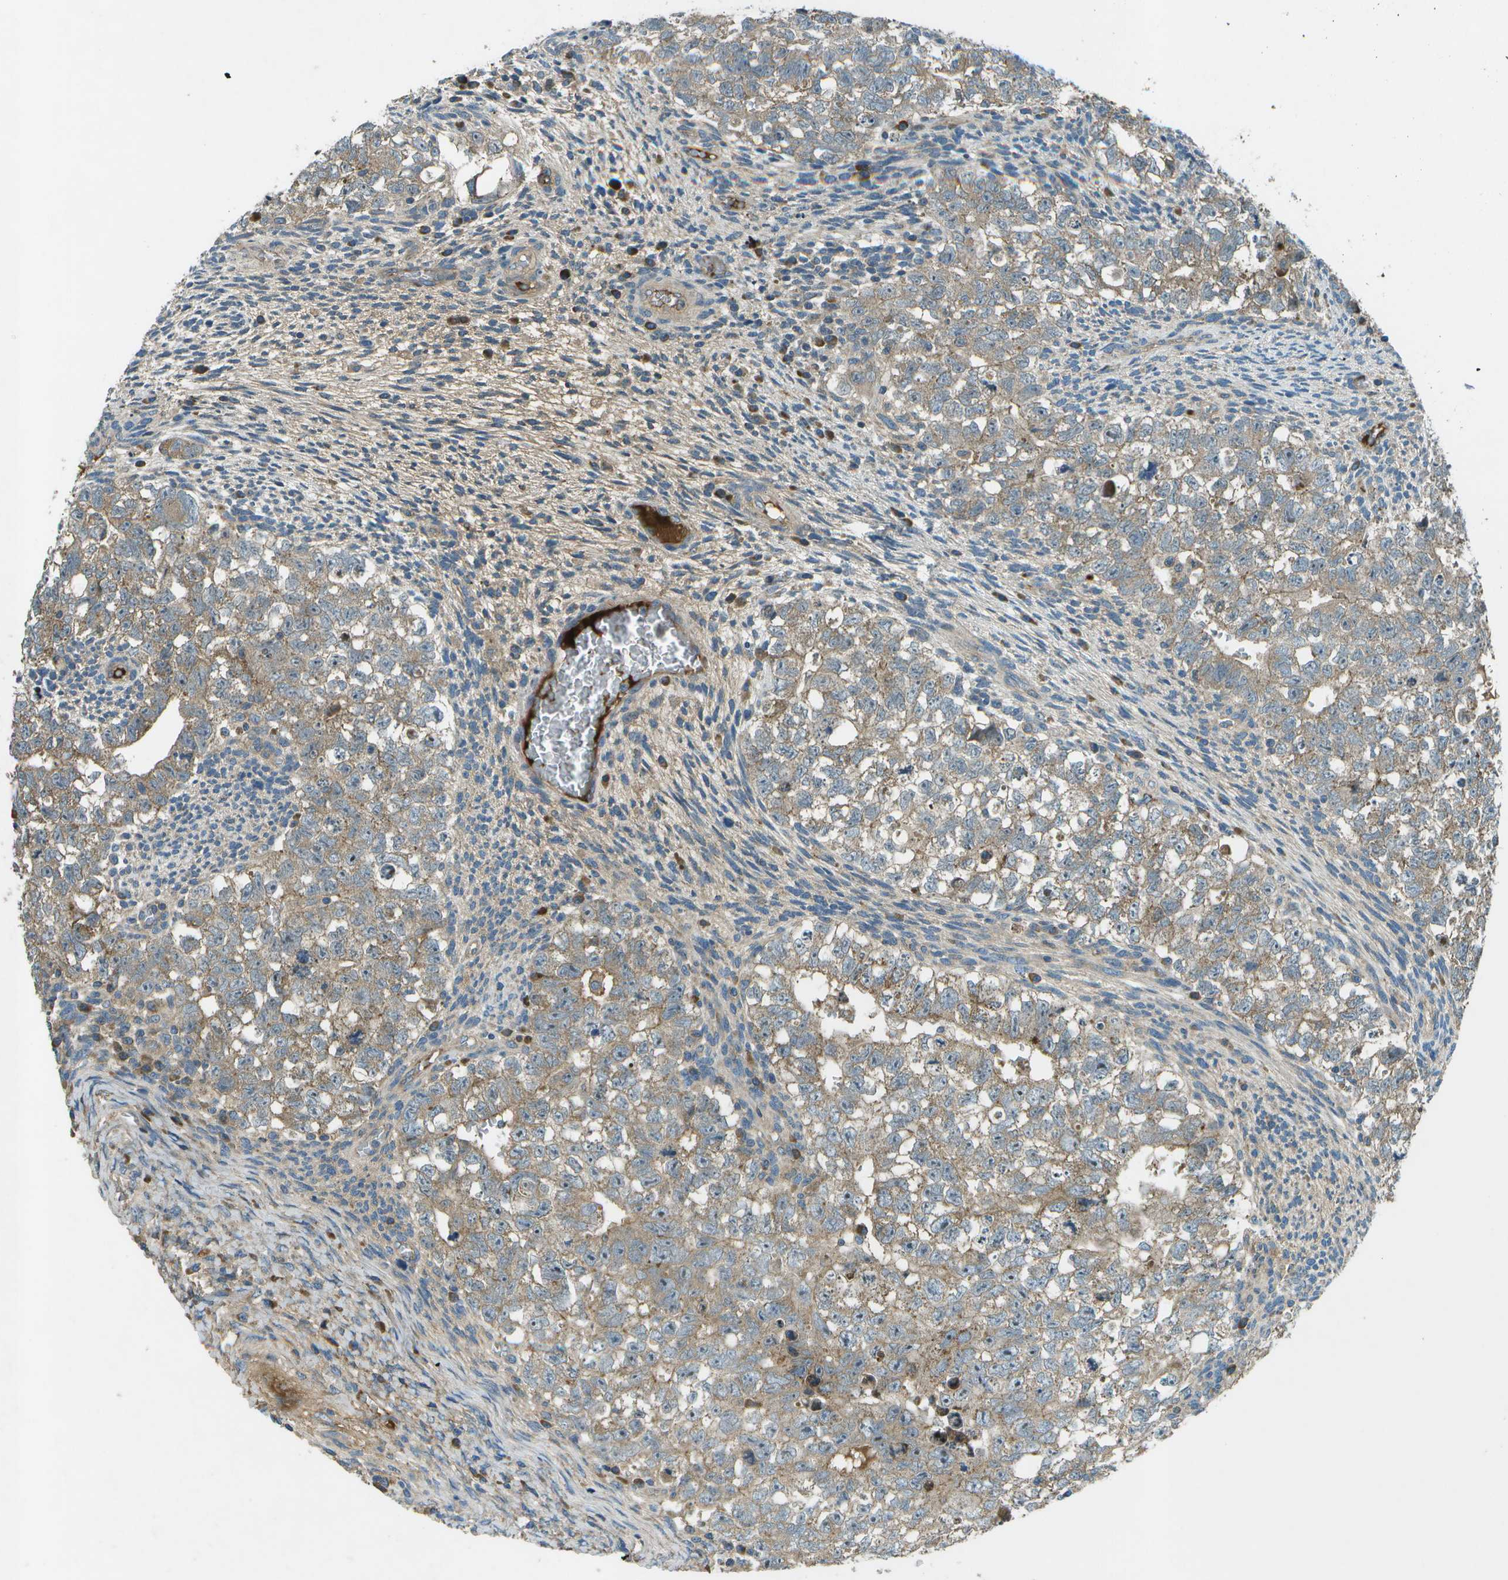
{"staining": {"intensity": "moderate", "quantity": ">75%", "location": "cytoplasmic/membranous"}, "tissue": "testis cancer", "cell_type": "Tumor cells", "image_type": "cancer", "snomed": [{"axis": "morphology", "description": "Seminoma, NOS"}, {"axis": "morphology", "description": "Carcinoma, Embryonal, NOS"}, {"axis": "topography", "description": "Testis"}], "caption": "Human embryonal carcinoma (testis) stained with a protein marker reveals moderate staining in tumor cells.", "gene": "PXYLP1", "patient": {"sex": "male", "age": 38}}